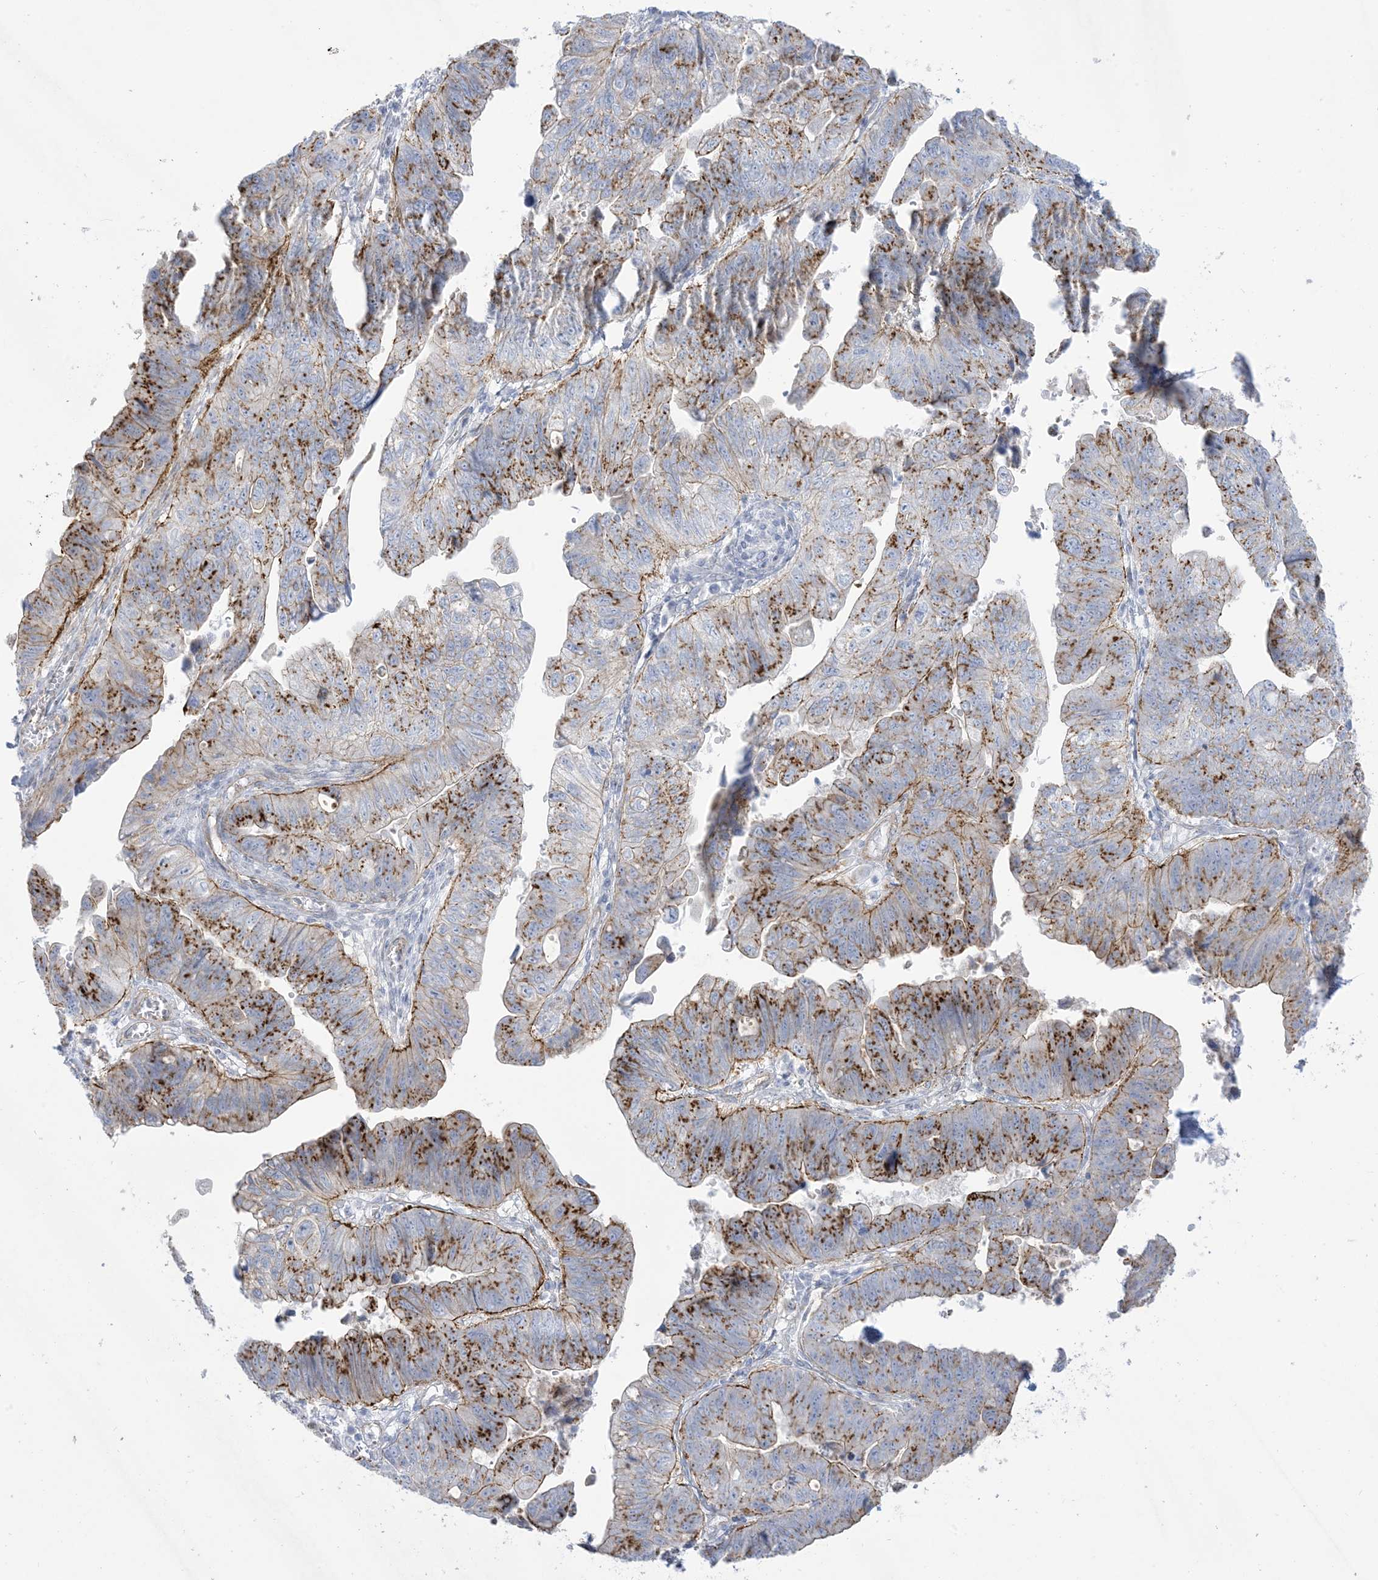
{"staining": {"intensity": "strong", "quantity": "25%-75%", "location": "cytoplasmic/membranous"}, "tissue": "stomach cancer", "cell_type": "Tumor cells", "image_type": "cancer", "snomed": [{"axis": "morphology", "description": "Adenocarcinoma, NOS"}, {"axis": "topography", "description": "Stomach"}], "caption": "IHC histopathology image of stomach cancer stained for a protein (brown), which exhibits high levels of strong cytoplasmic/membranous positivity in approximately 25%-75% of tumor cells.", "gene": "B3GNT7", "patient": {"sex": "male", "age": 59}}